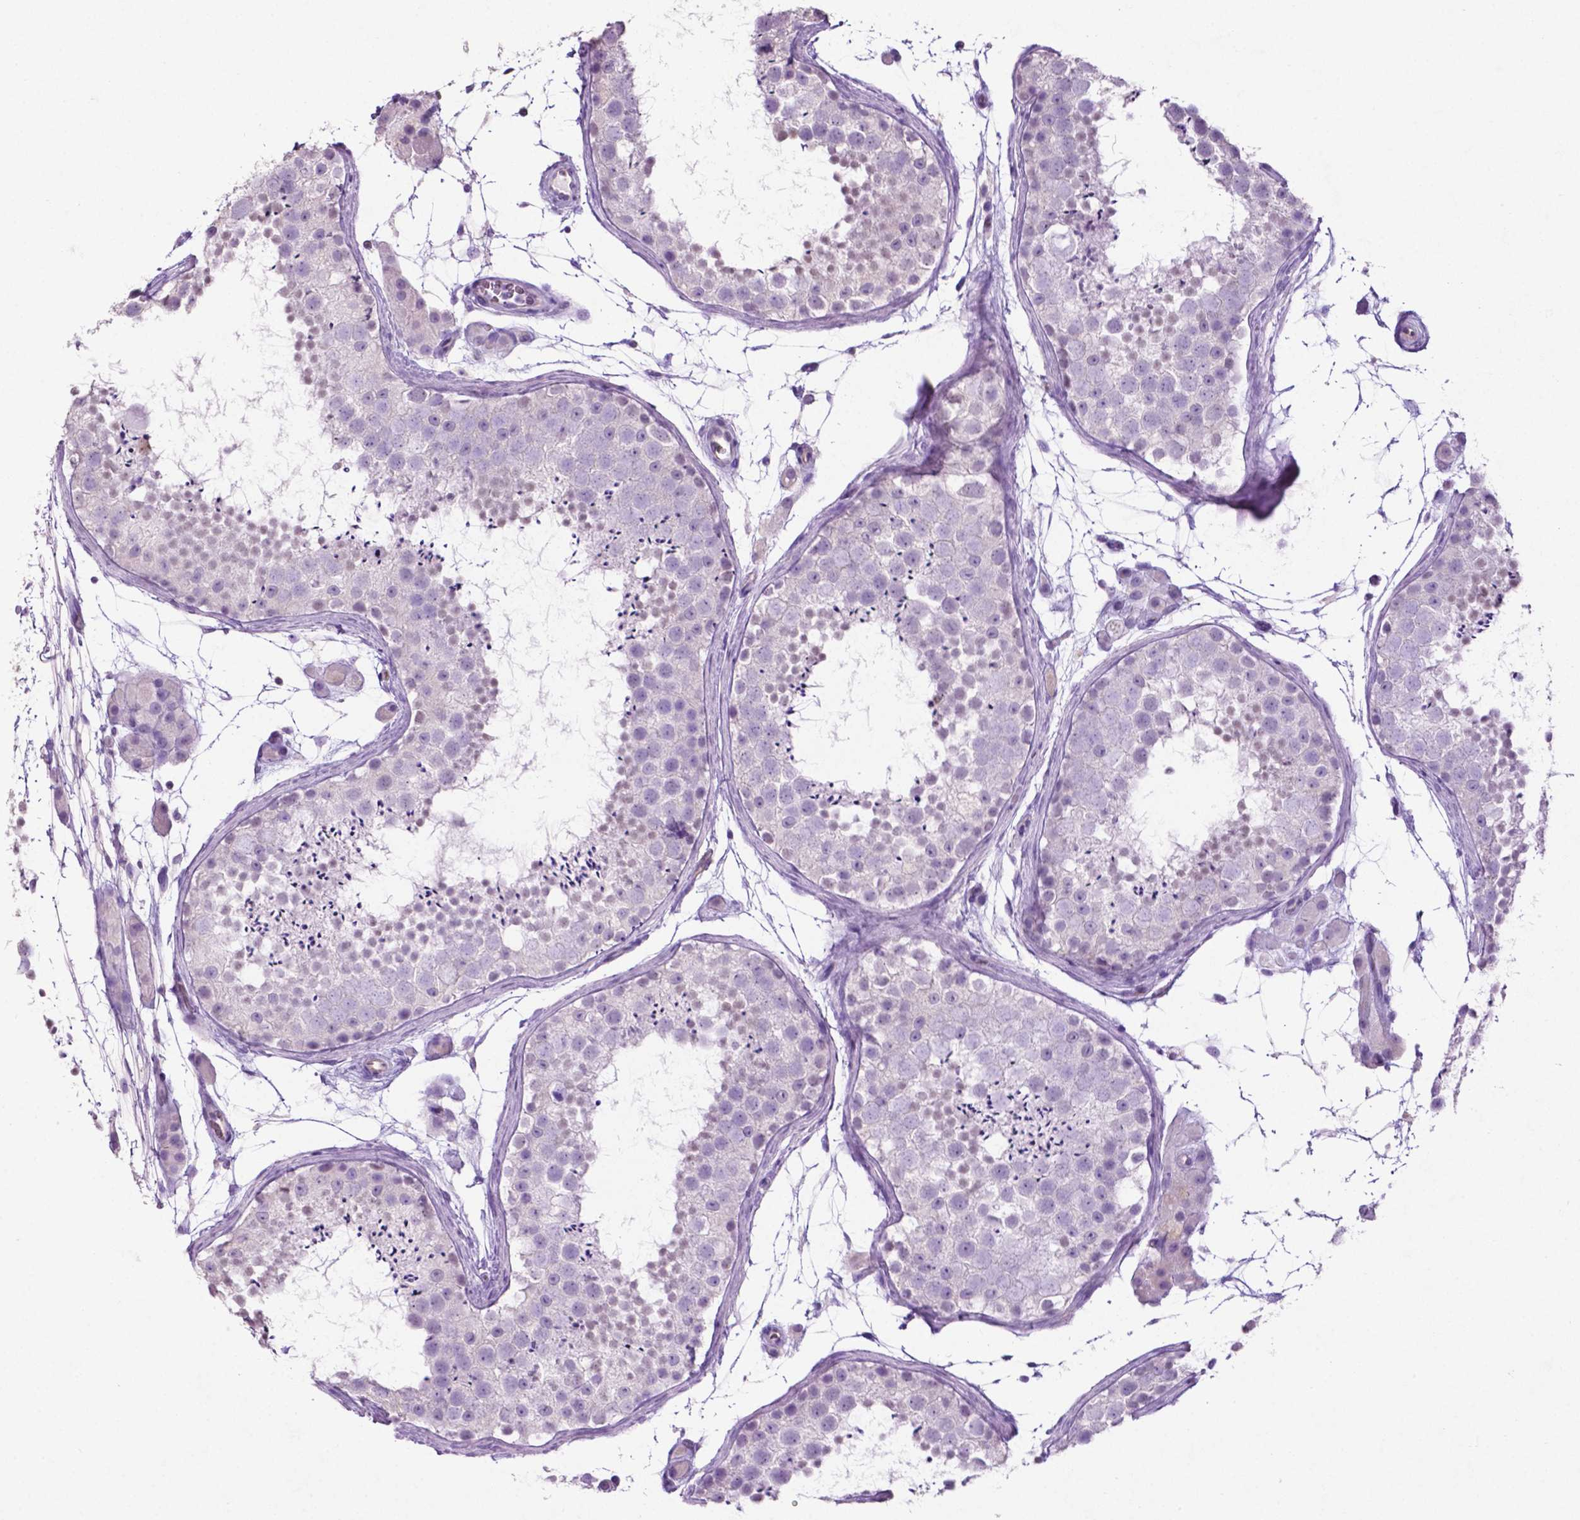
{"staining": {"intensity": "weak", "quantity": "<25%", "location": "nuclear"}, "tissue": "testis", "cell_type": "Cells in seminiferous ducts", "image_type": "normal", "snomed": [{"axis": "morphology", "description": "Normal tissue, NOS"}, {"axis": "topography", "description": "Testis"}], "caption": "High power microscopy histopathology image of an immunohistochemistry histopathology image of benign testis, revealing no significant staining in cells in seminiferous ducts.", "gene": "PHGR1", "patient": {"sex": "male", "age": 41}}